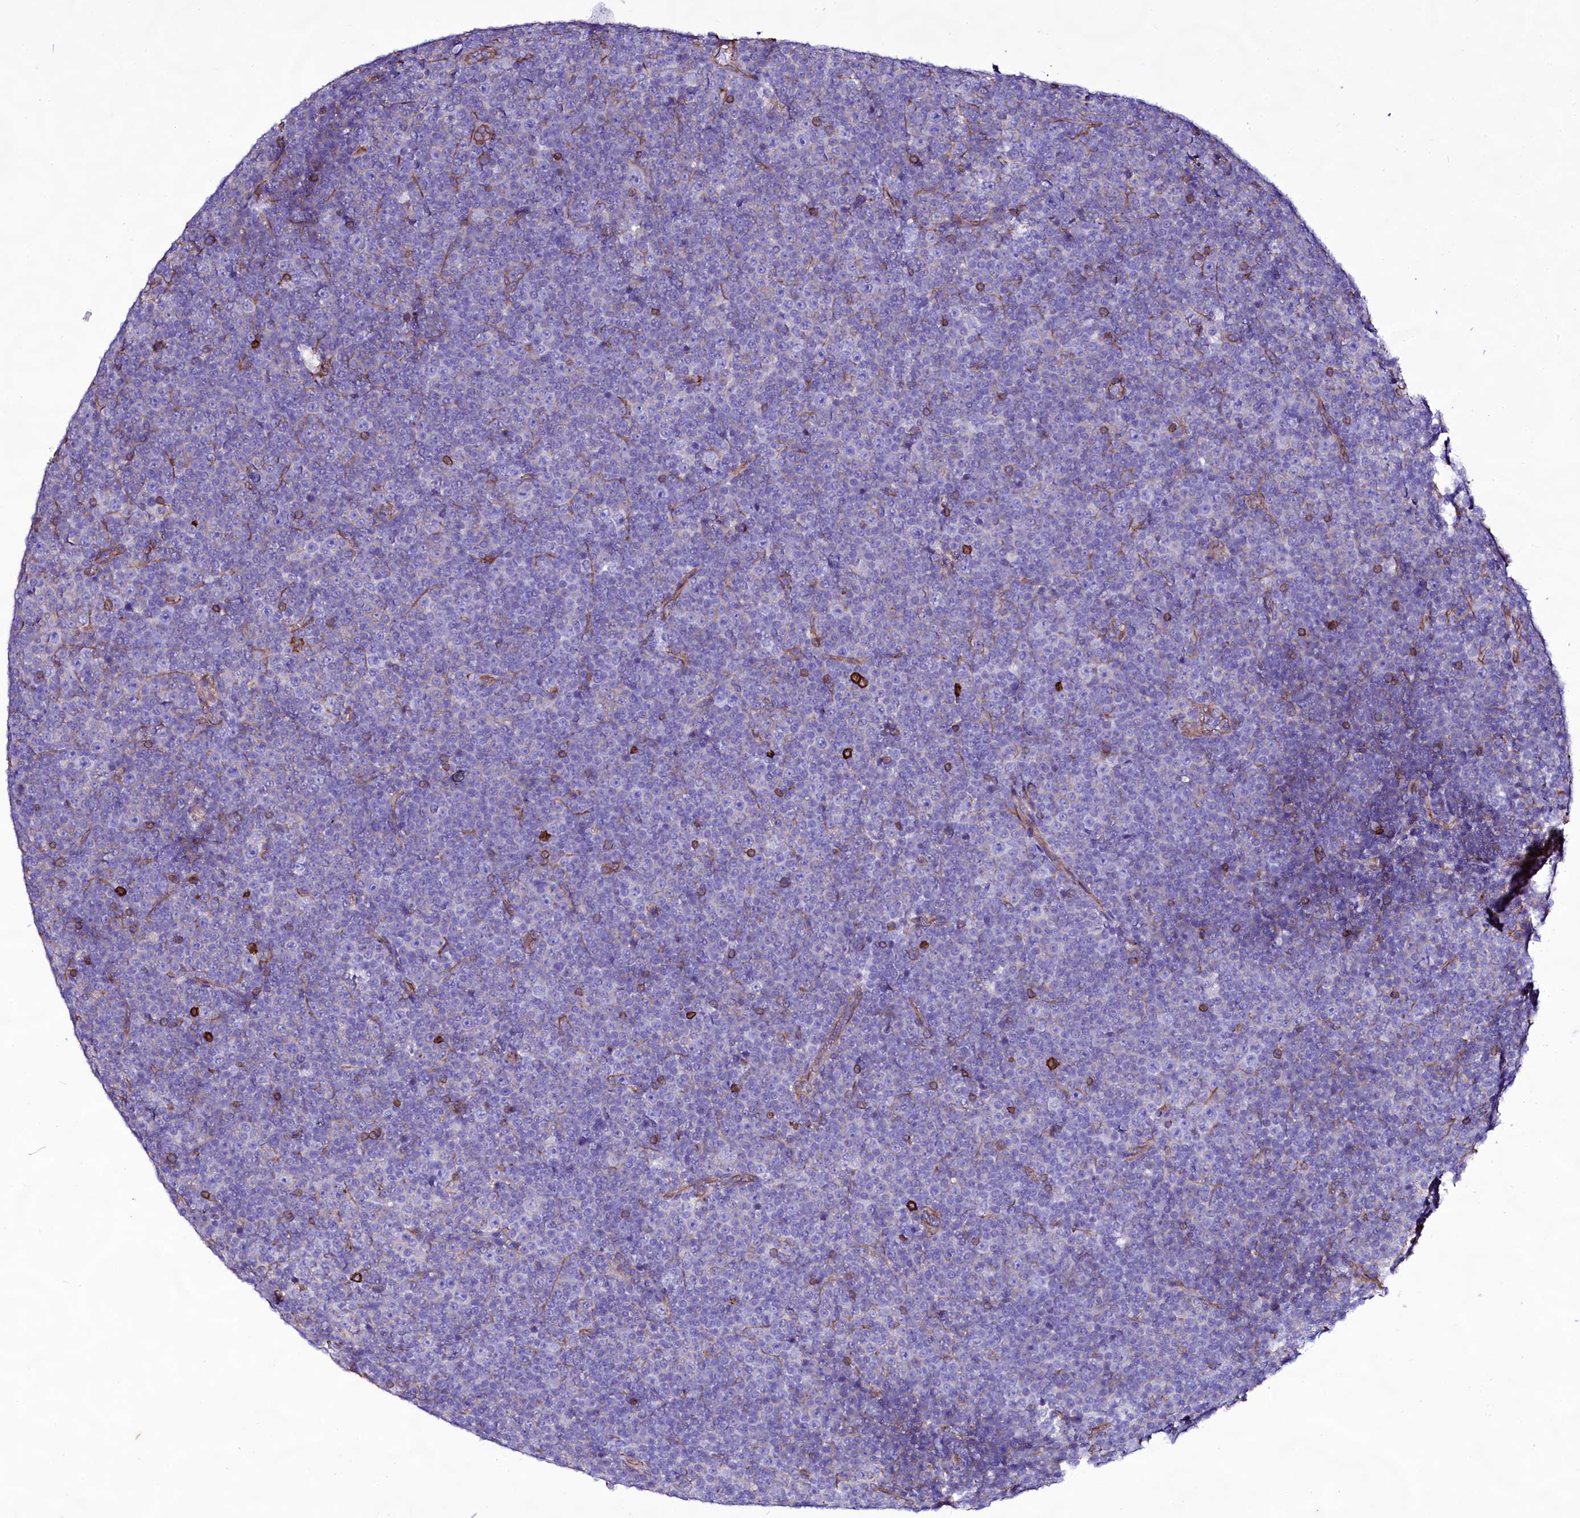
{"staining": {"intensity": "negative", "quantity": "none", "location": "none"}, "tissue": "lymphoma", "cell_type": "Tumor cells", "image_type": "cancer", "snomed": [{"axis": "morphology", "description": "Malignant lymphoma, non-Hodgkin's type, Low grade"}, {"axis": "topography", "description": "Lymph node"}], "caption": "Immunohistochemistry (IHC) of human lymphoma exhibits no staining in tumor cells.", "gene": "CD99", "patient": {"sex": "female", "age": 67}}